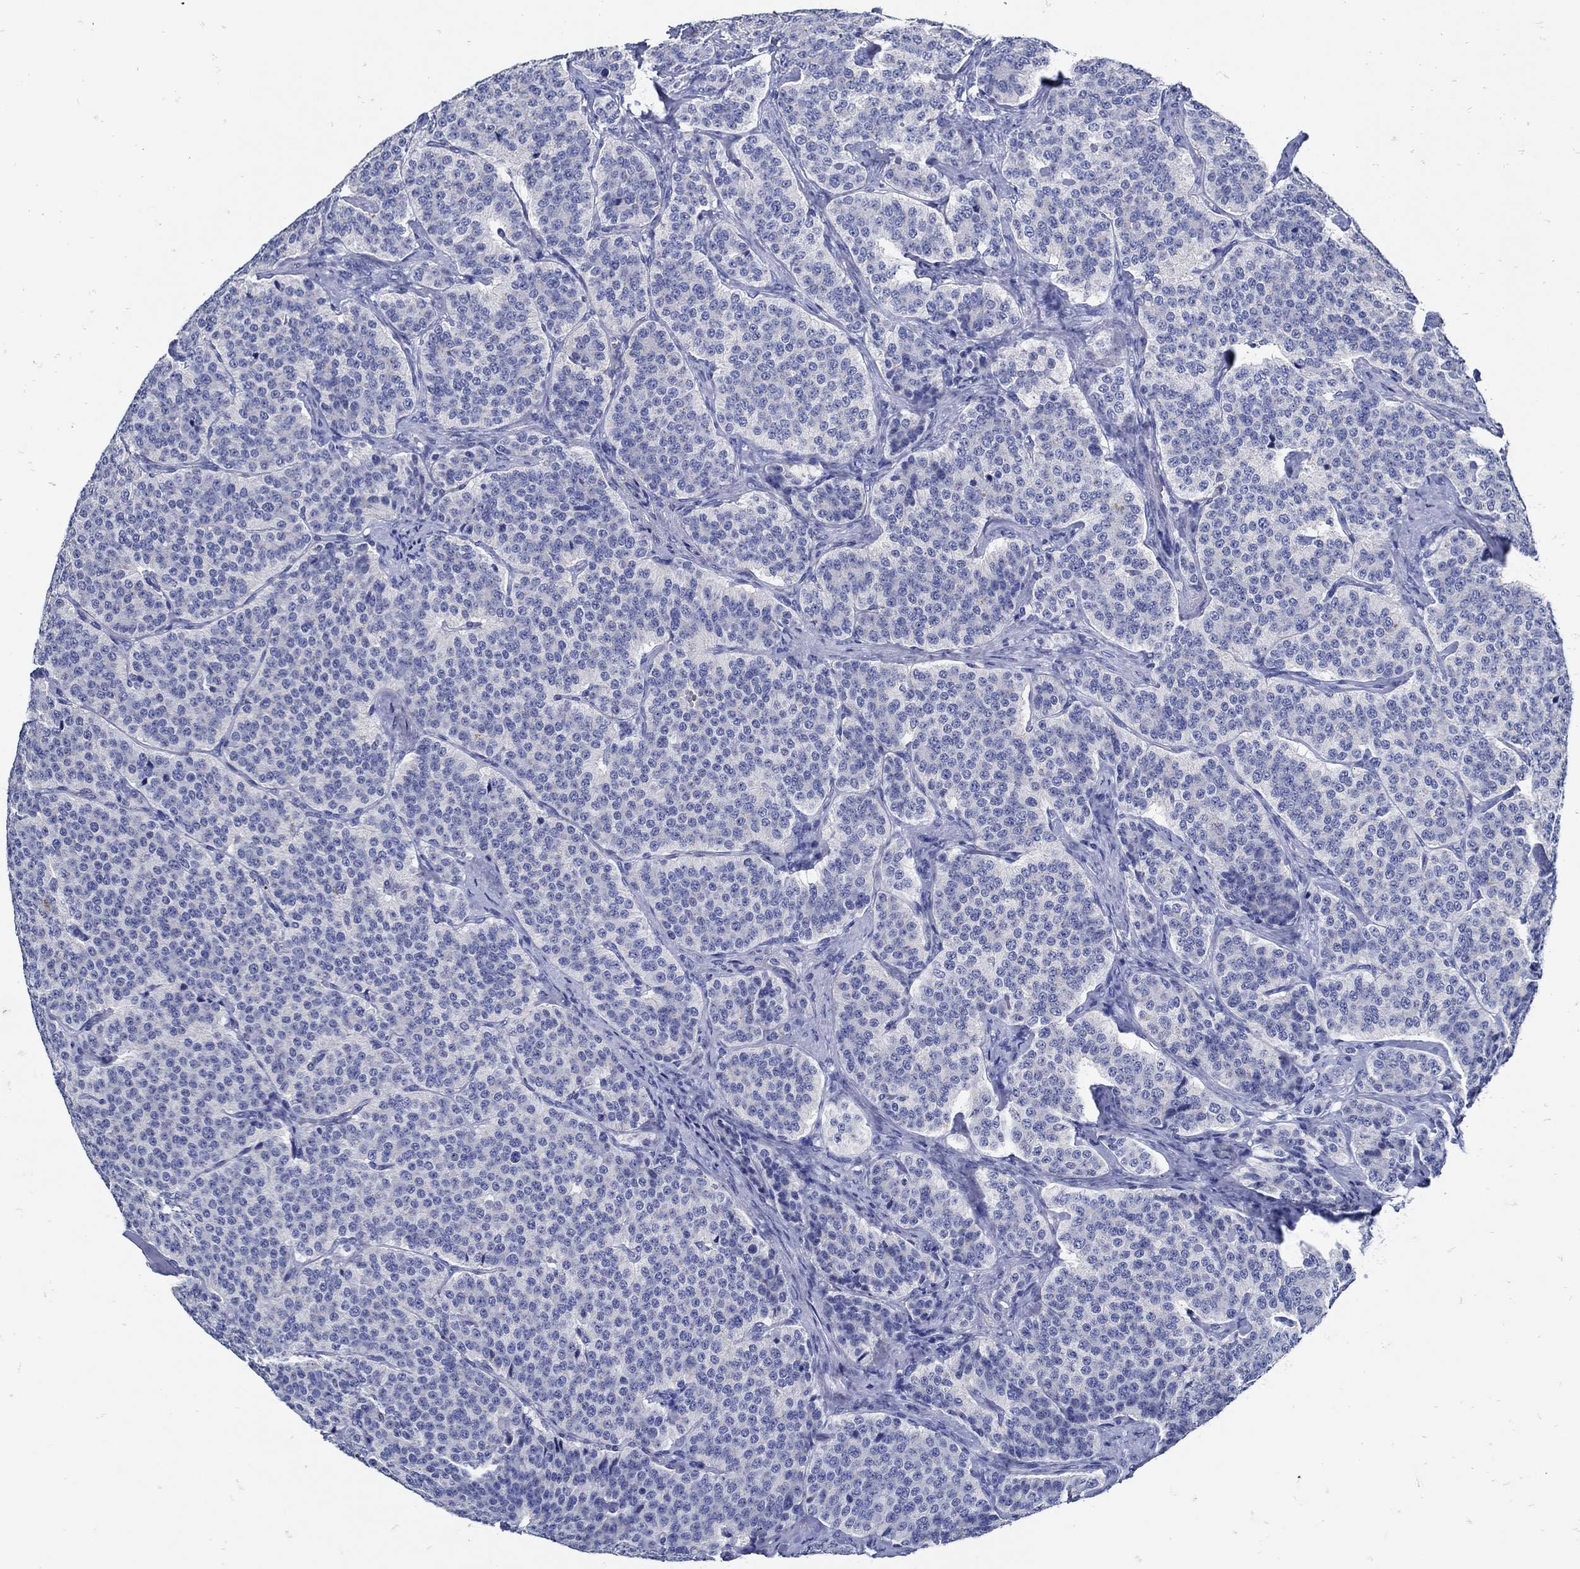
{"staining": {"intensity": "negative", "quantity": "none", "location": "none"}, "tissue": "carcinoid", "cell_type": "Tumor cells", "image_type": "cancer", "snomed": [{"axis": "morphology", "description": "Carcinoid, malignant, NOS"}, {"axis": "topography", "description": "Small intestine"}], "caption": "Protein analysis of carcinoid reveals no significant staining in tumor cells. (DAB immunohistochemistry, high magnification).", "gene": "NOS1", "patient": {"sex": "female", "age": 58}}